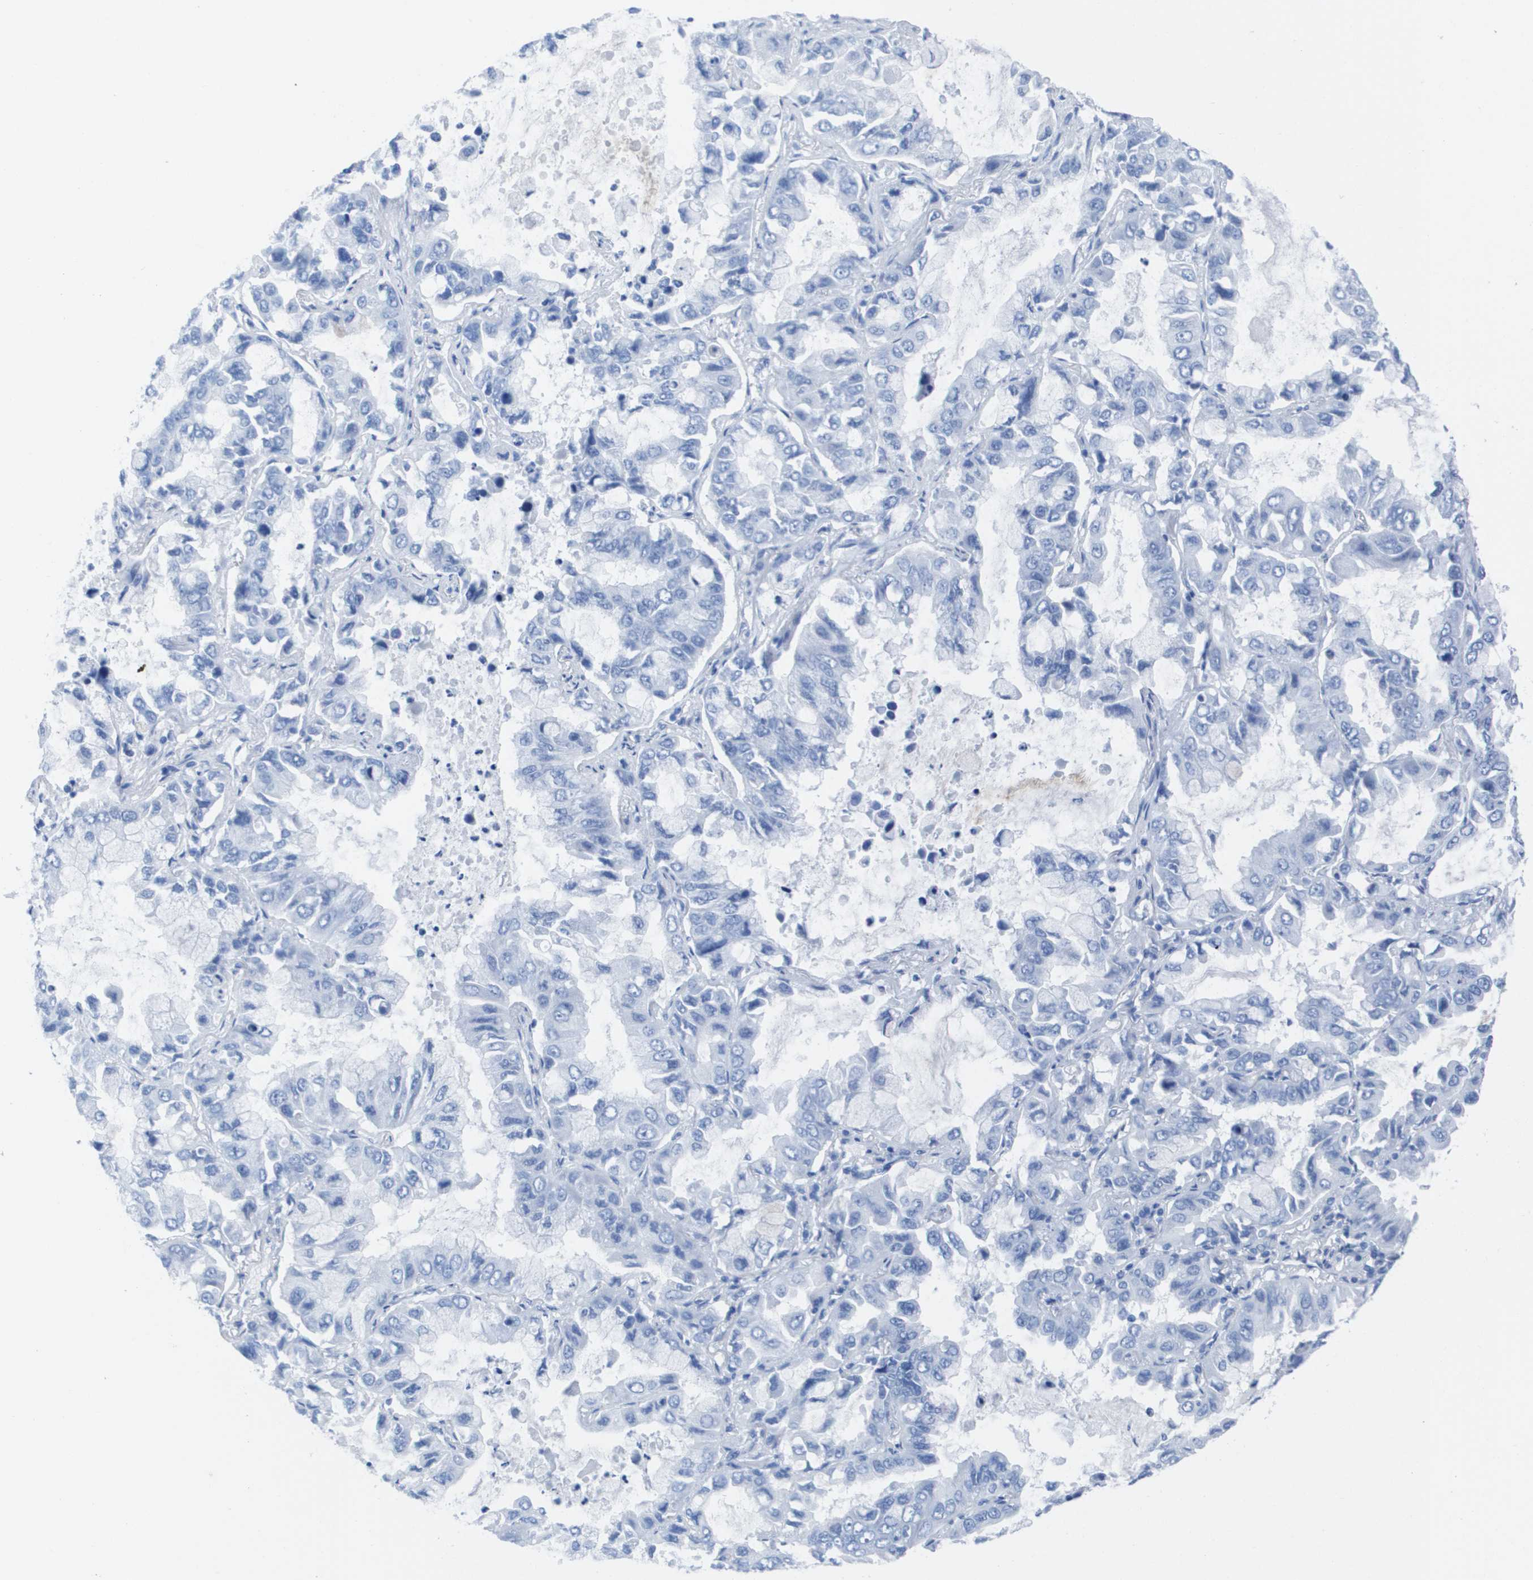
{"staining": {"intensity": "negative", "quantity": "none", "location": "none"}, "tissue": "lung cancer", "cell_type": "Tumor cells", "image_type": "cancer", "snomed": [{"axis": "morphology", "description": "Adenocarcinoma, NOS"}, {"axis": "topography", "description": "Lung"}], "caption": "A high-resolution image shows immunohistochemistry staining of lung cancer, which exhibits no significant staining in tumor cells. (Stains: DAB (3,3'-diaminobenzidine) immunohistochemistry with hematoxylin counter stain, Microscopy: brightfield microscopy at high magnification).", "gene": "KCNA3", "patient": {"sex": "male", "age": 64}}